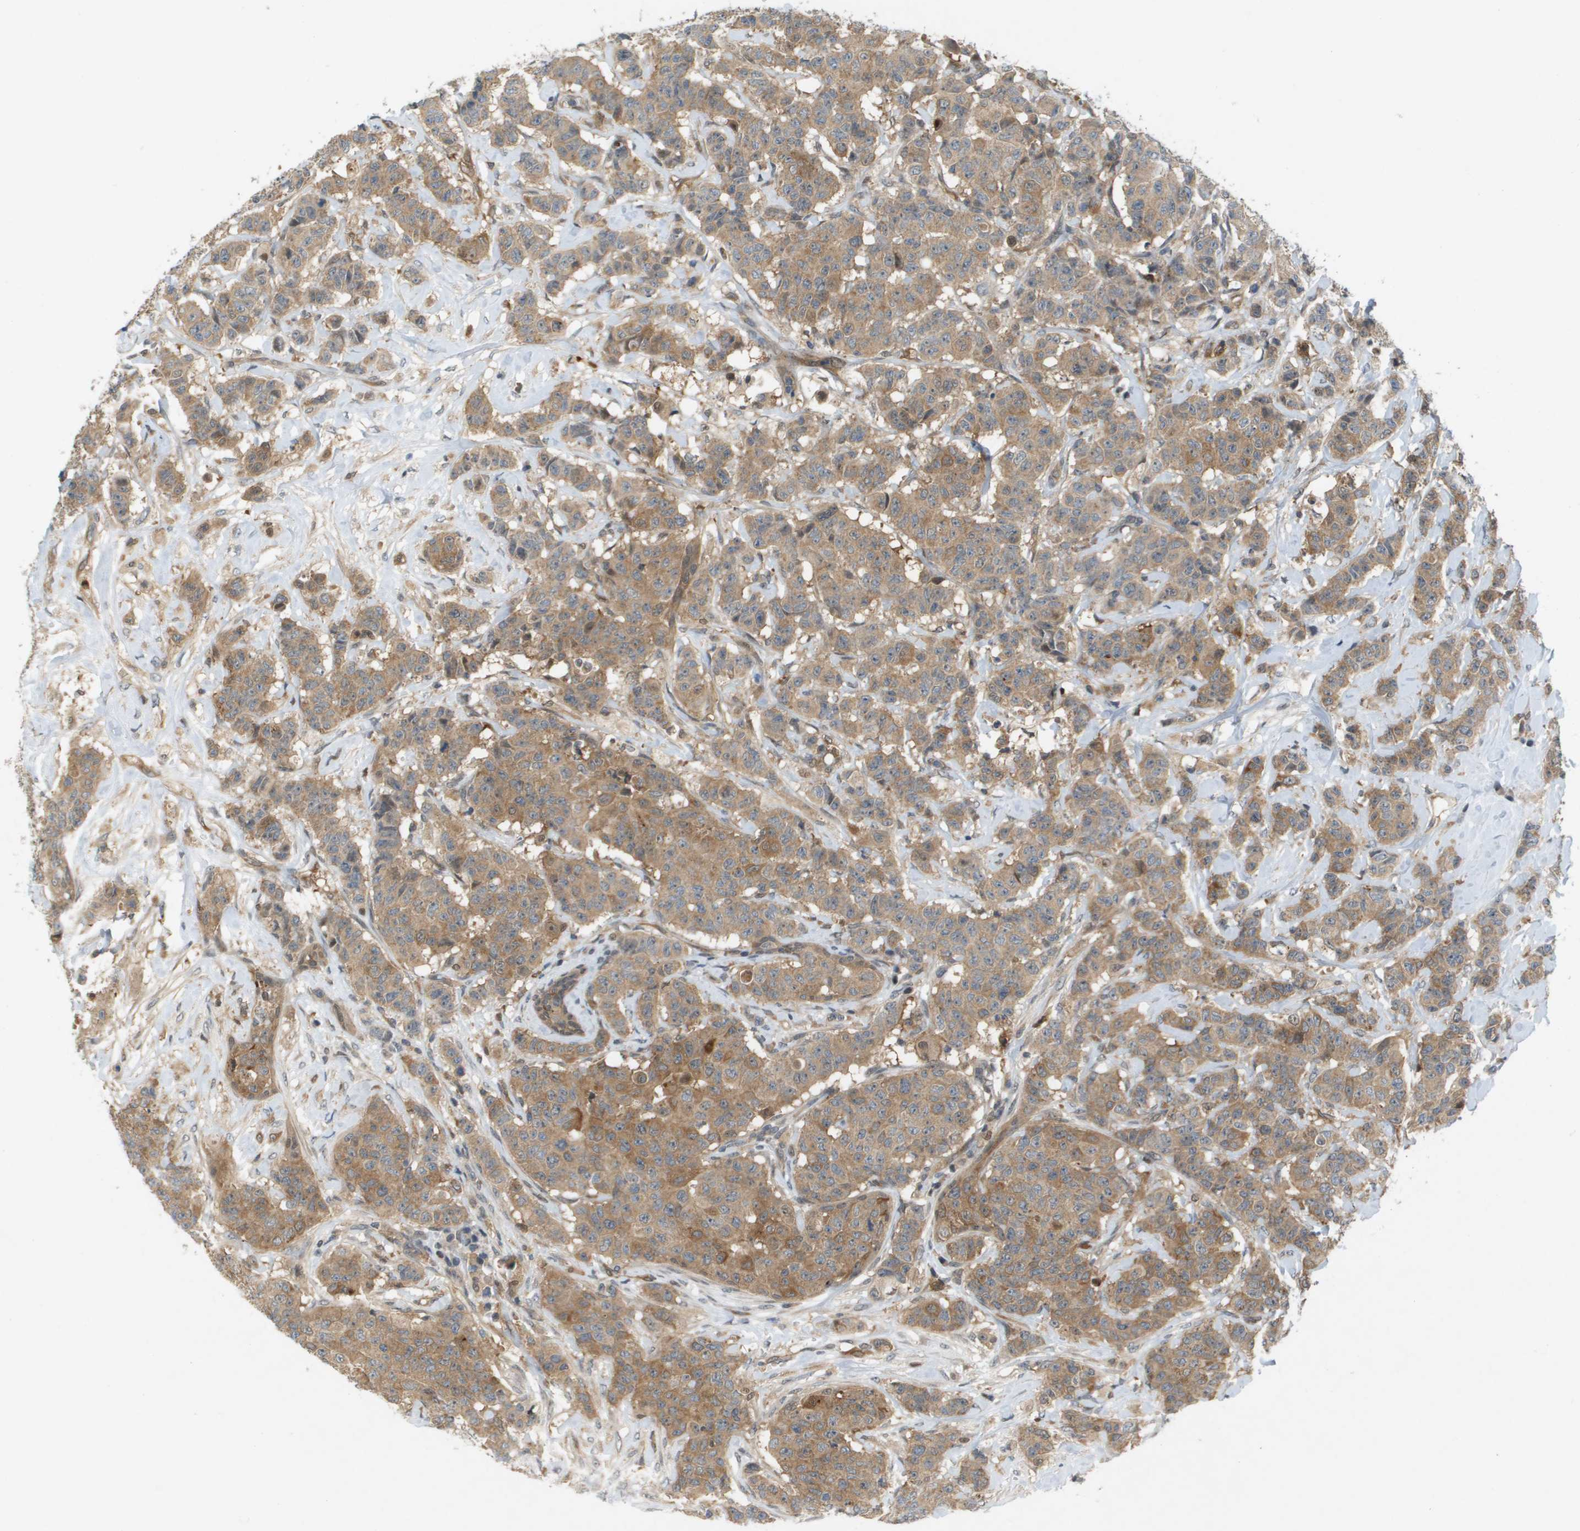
{"staining": {"intensity": "moderate", "quantity": ">75%", "location": "cytoplasmic/membranous"}, "tissue": "breast cancer", "cell_type": "Tumor cells", "image_type": "cancer", "snomed": [{"axis": "morphology", "description": "Normal tissue, NOS"}, {"axis": "morphology", "description": "Duct carcinoma"}, {"axis": "topography", "description": "Breast"}], "caption": "About >75% of tumor cells in breast invasive ductal carcinoma exhibit moderate cytoplasmic/membranous protein expression as visualized by brown immunohistochemical staining.", "gene": "PALD1", "patient": {"sex": "female", "age": 40}}